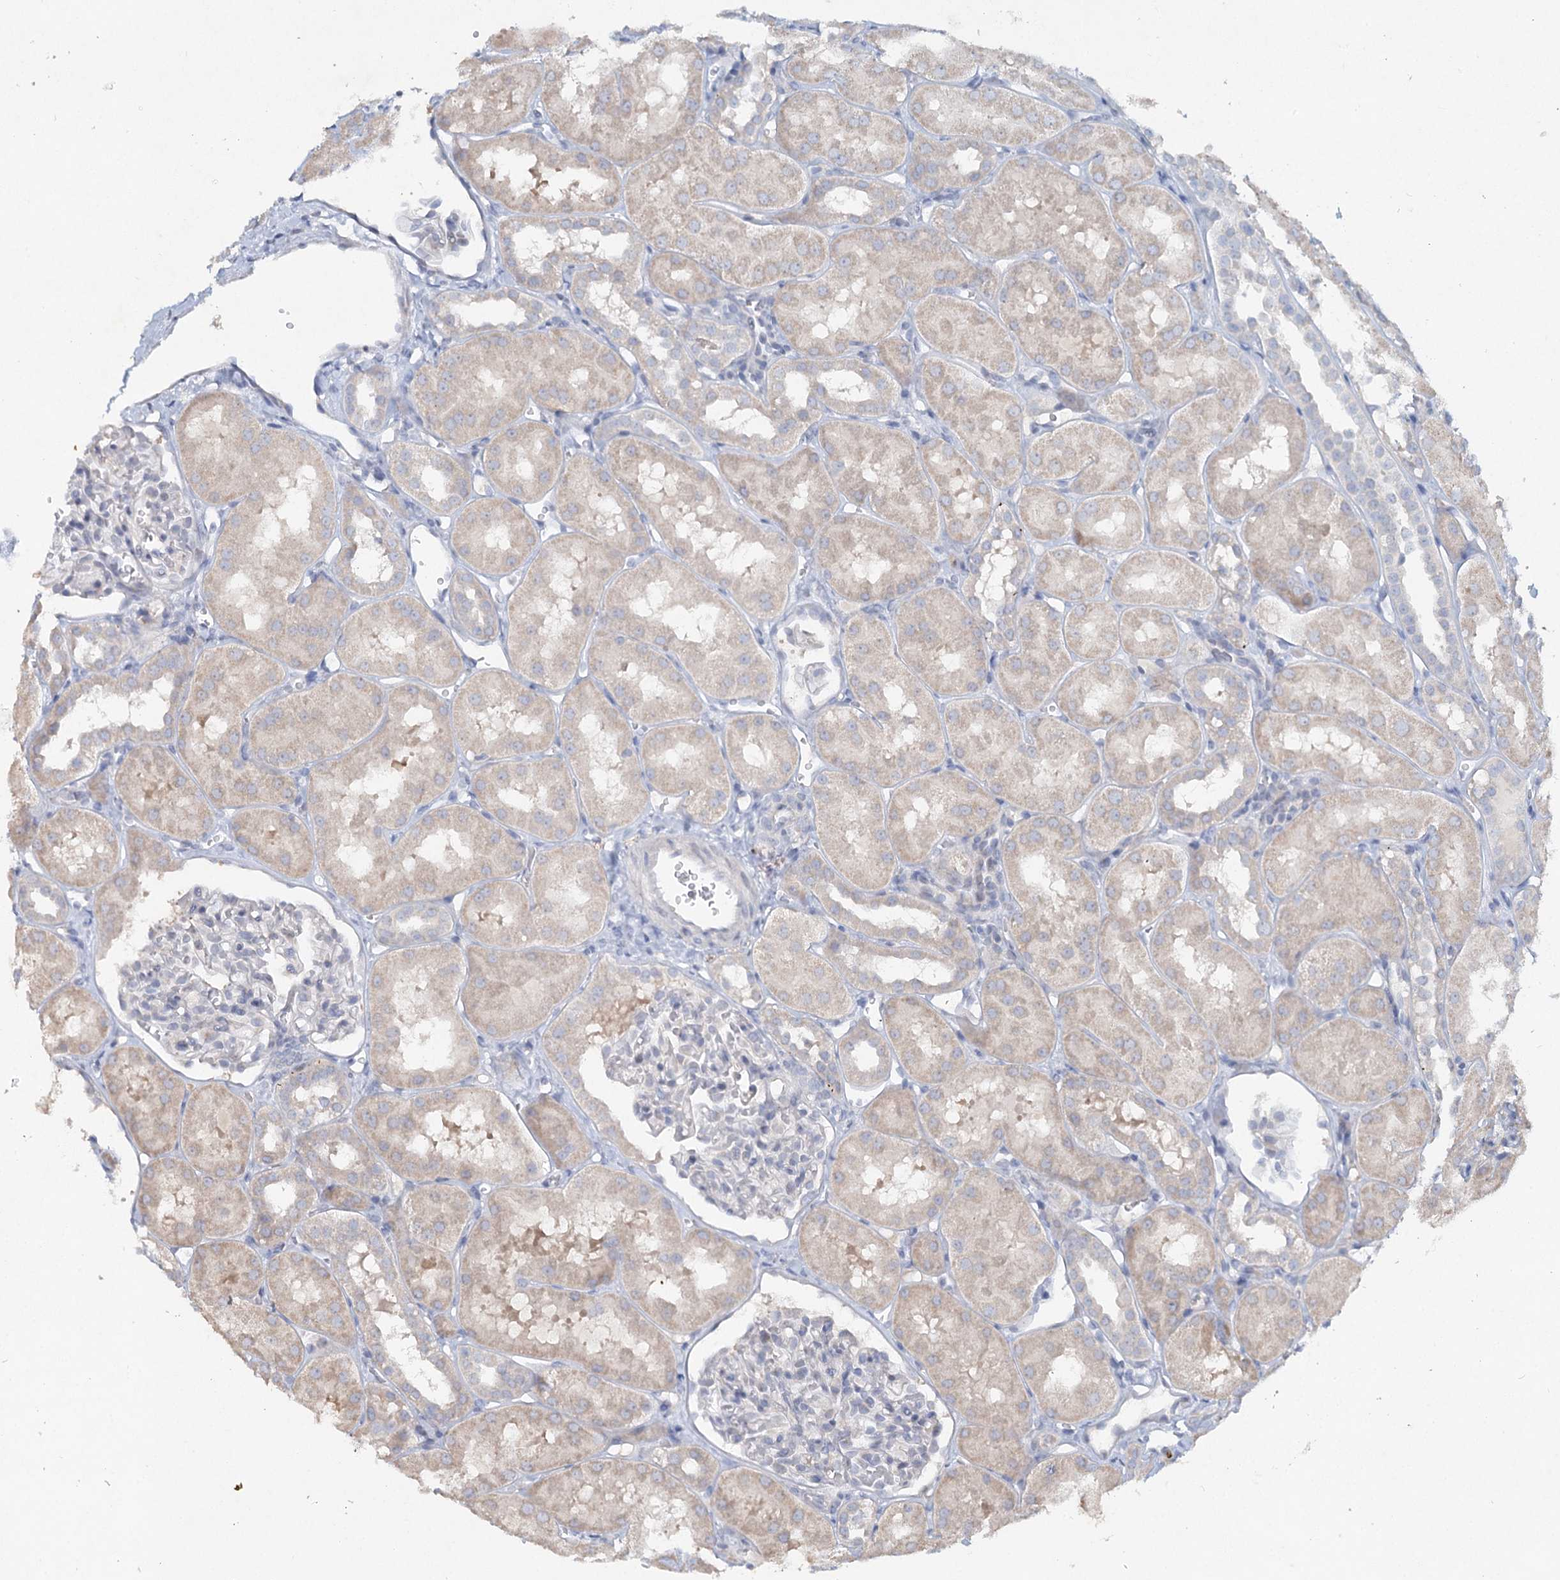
{"staining": {"intensity": "weak", "quantity": "<25%", "location": "cytoplasmic/membranous"}, "tissue": "kidney", "cell_type": "Cells in glomeruli", "image_type": "normal", "snomed": [{"axis": "morphology", "description": "Normal tissue, NOS"}, {"axis": "topography", "description": "Kidney"}, {"axis": "topography", "description": "Urinary bladder"}], "caption": "High magnification brightfield microscopy of benign kidney stained with DAB (3,3'-diaminobenzidine) (brown) and counterstained with hematoxylin (blue): cells in glomeruli show no significant positivity.", "gene": "RFX6", "patient": {"sex": "male", "age": 16}}